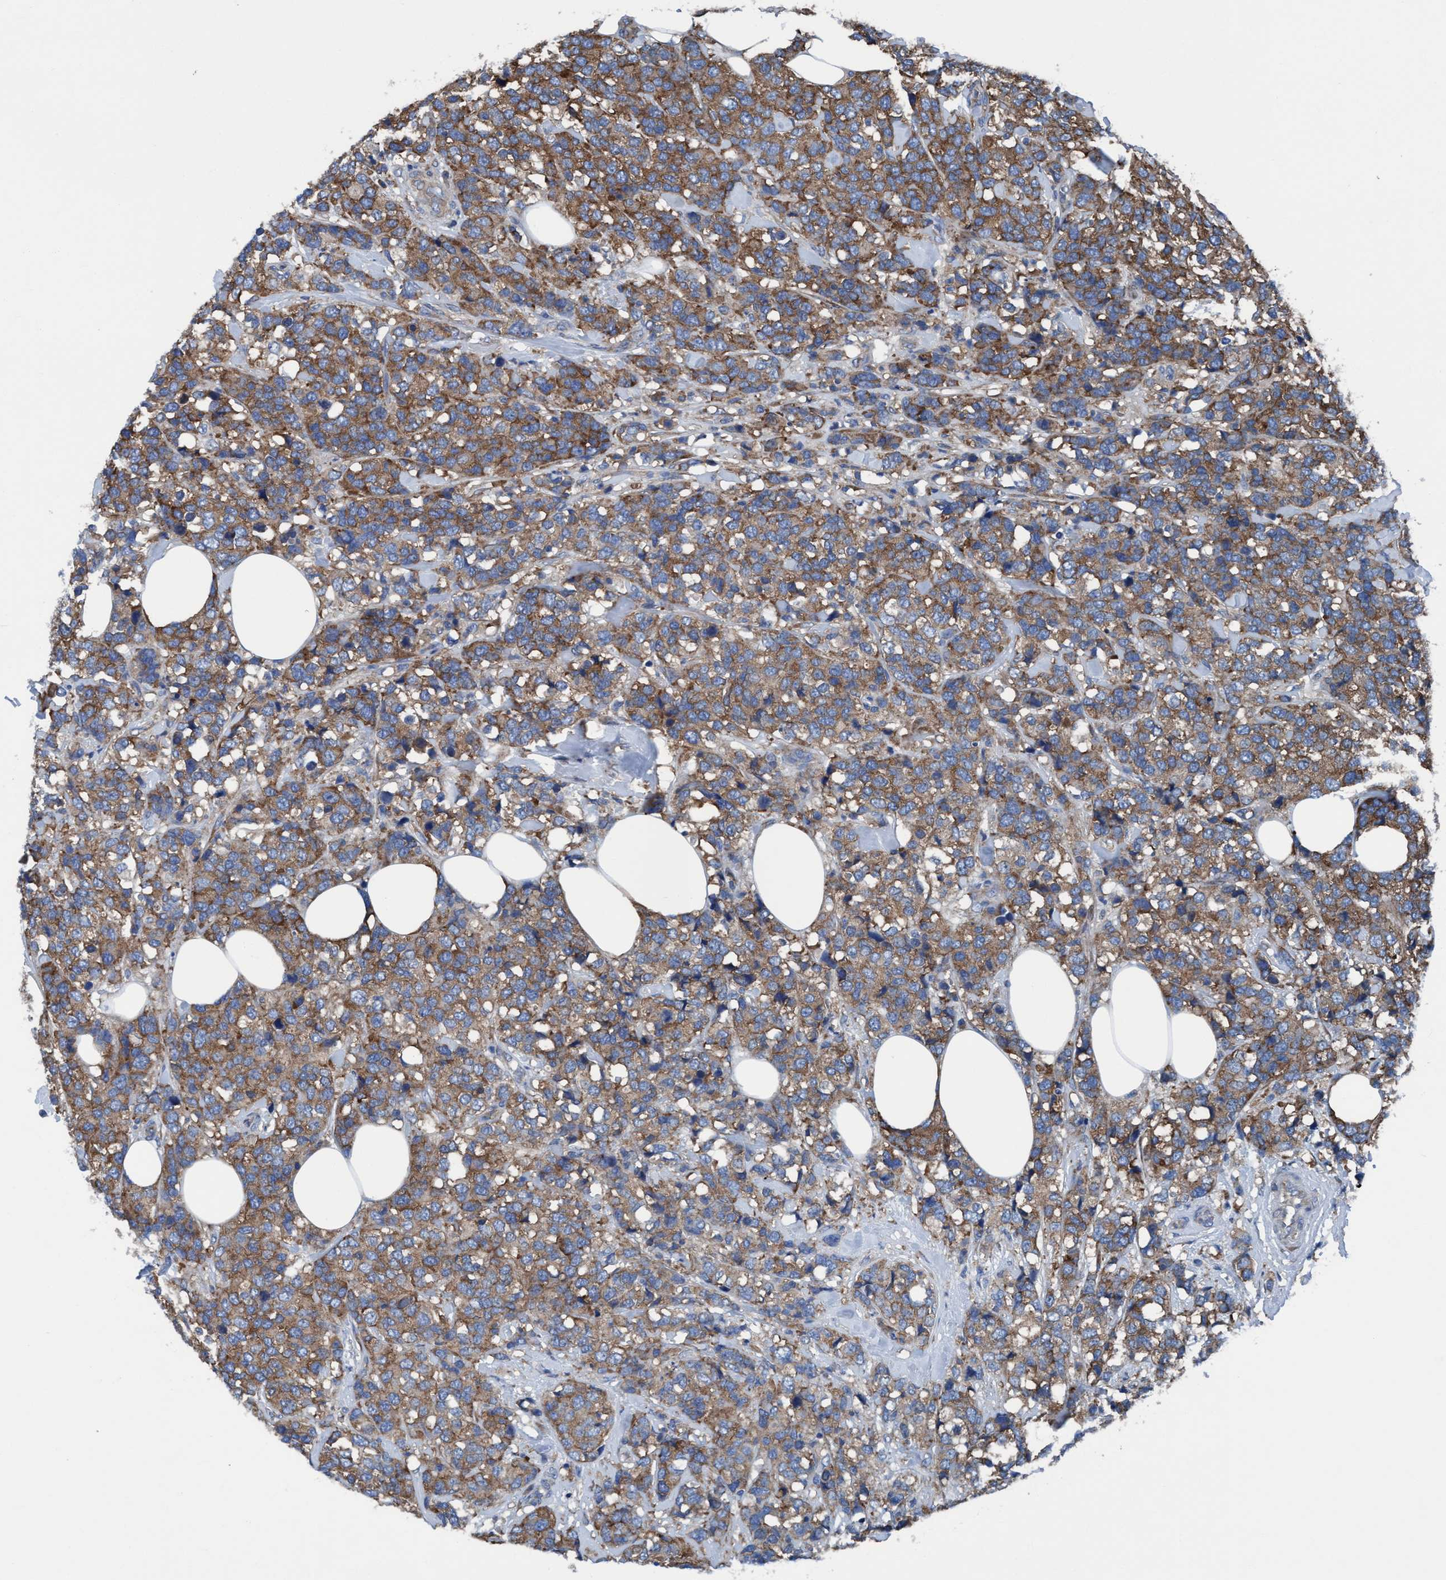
{"staining": {"intensity": "moderate", "quantity": ">75%", "location": "cytoplasmic/membranous"}, "tissue": "breast cancer", "cell_type": "Tumor cells", "image_type": "cancer", "snomed": [{"axis": "morphology", "description": "Lobular carcinoma"}, {"axis": "topography", "description": "Breast"}], "caption": "Brown immunohistochemical staining in breast cancer (lobular carcinoma) reveals moderate cytoplasmic/membranous expression in approximately >75% of tumor cells.", "gene": "NMT1", "patient": {"sex": "female", "age": 59}}